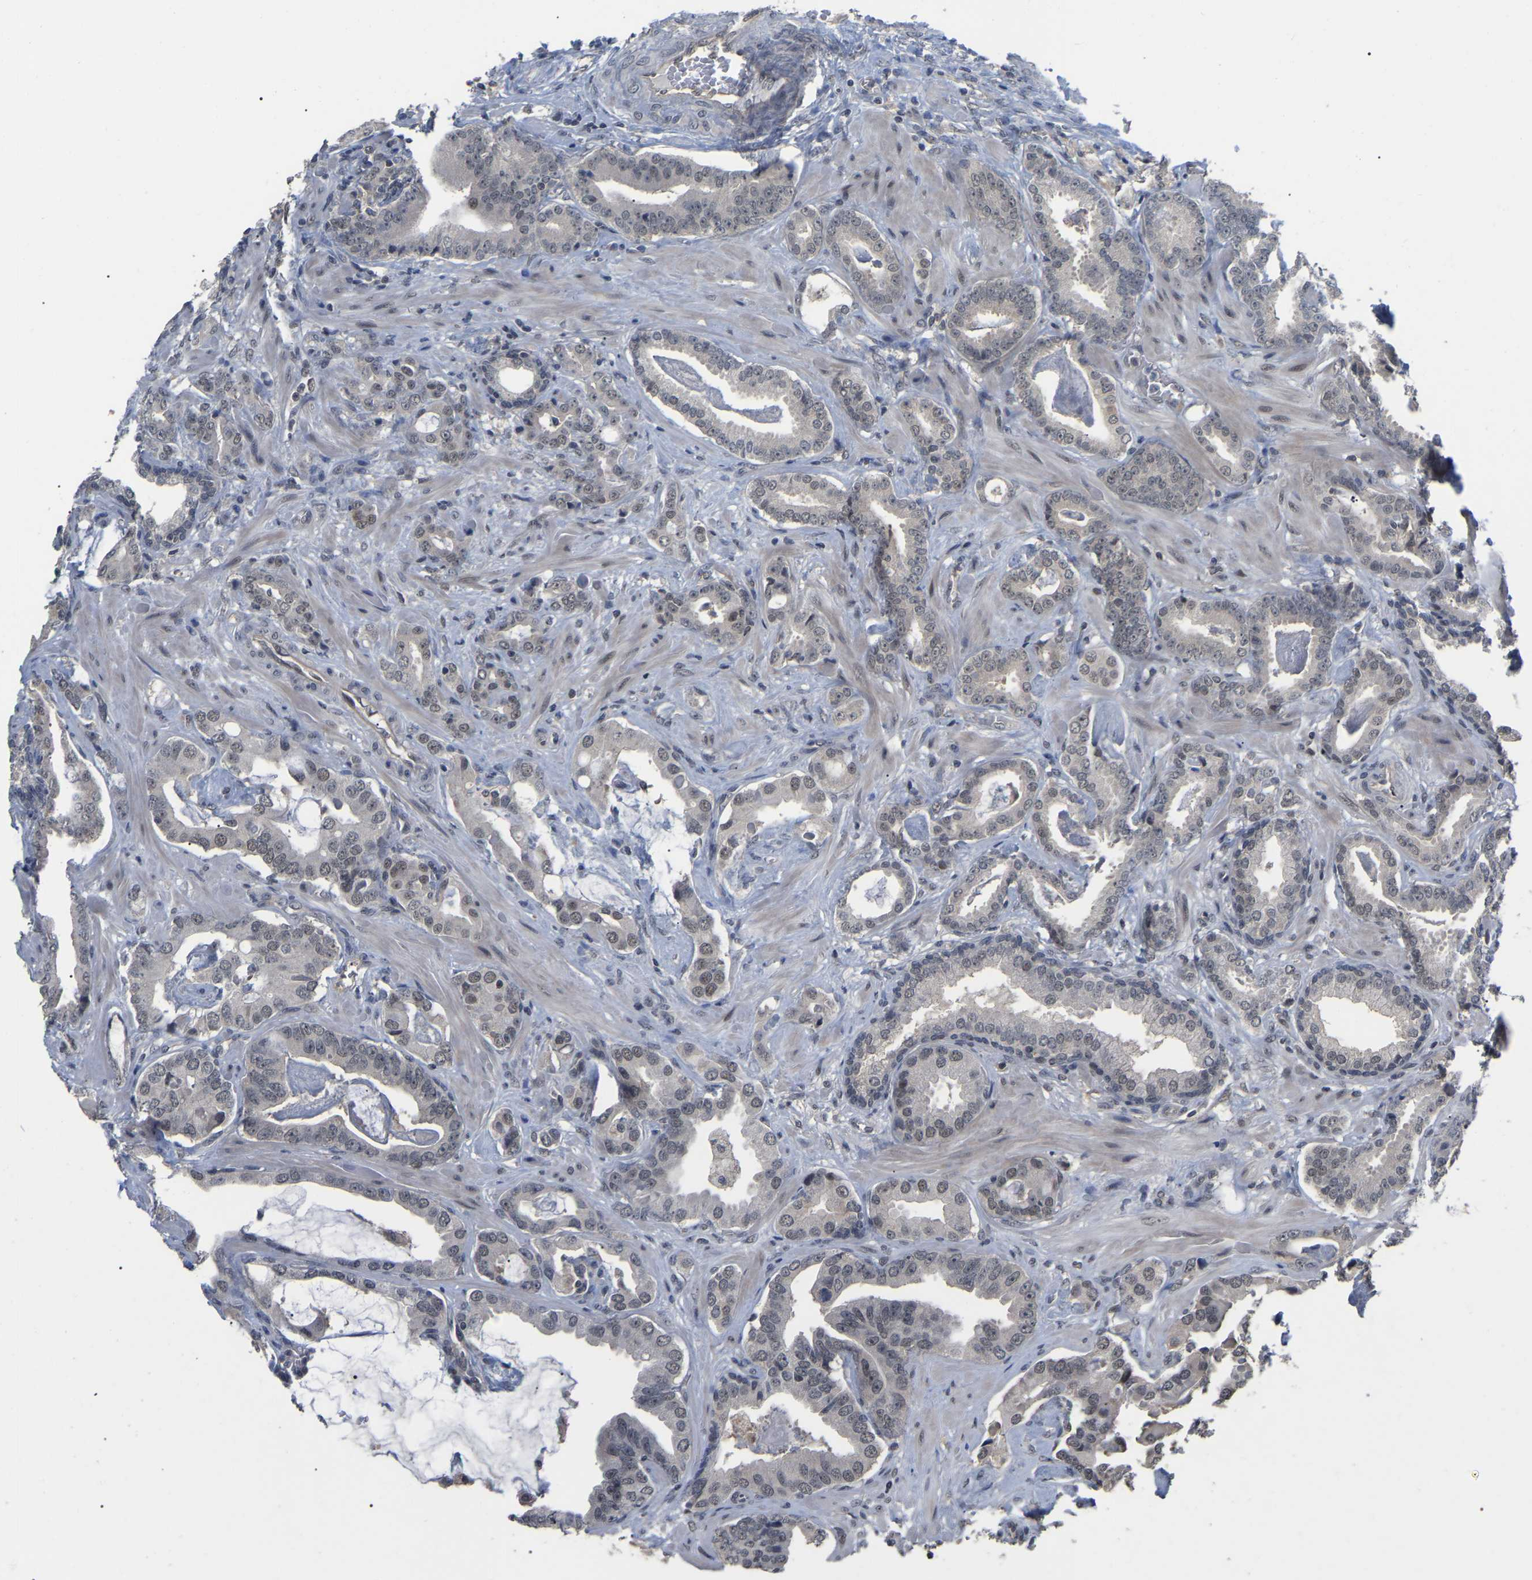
{"staining": {"intensity": "weak", "quantity": "<25%", "location": "nuclear"}, "tissue": "prostate cancer", "cell_type": "Tumor cells", "image_type": "cancer", "snomed": [{"axis": "morphology", "description": "Adenocarcinoma, Low grade"}, {"axis": "topography", "description": "Prostate"}], "caption": "Immunohistochemistry micrograph of neoplastic tissue: human prostate cancer (adenocarcinoma (low-grade)) stained with DAB (3,3'-diaminobenzidine) shows no significant protein staining in tumor cells.", "gene": "JAZF1", "patient": {"sex": "male", "age": 53}}